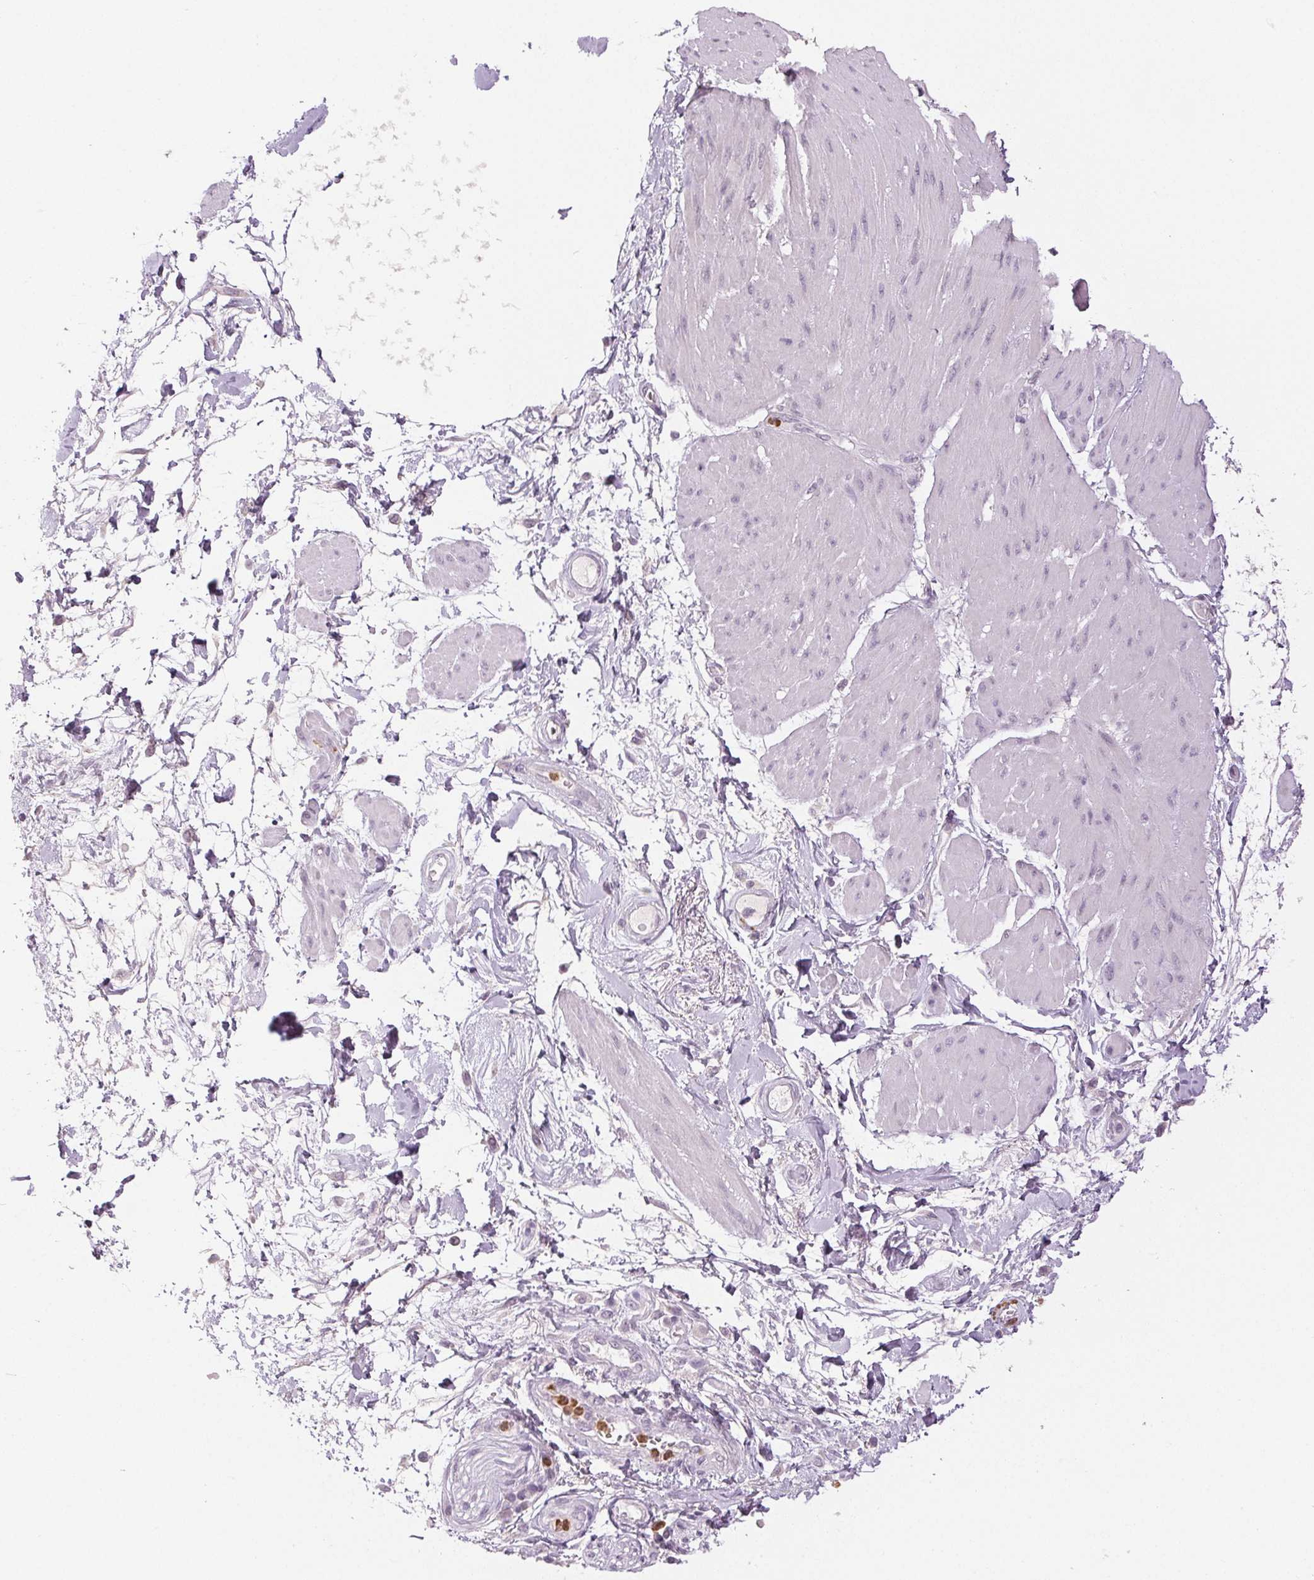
{"staining": {"intensity": "negative", "quantity": "none", "location": "none"}, "tissue": "adipose tissue", "cell_type": "Adipocytes", "image_type": "normal", "snomed": [{"axis": "morphology", "description": "Normal tissue, NOS"}, {"axis": "topography", "description": "Urinary bladder"}, {"axis": "topography", "description": "Peripheral nerve tissue"}], "caption": "Immunohistochemistry micrograph of normal human adipose tissue stained for a protein (brown), which shows no expression in adipocytes. Nuclei are stained in blue.", "gene": "LTF", "patient": {"sex": "female", "age": 60}}